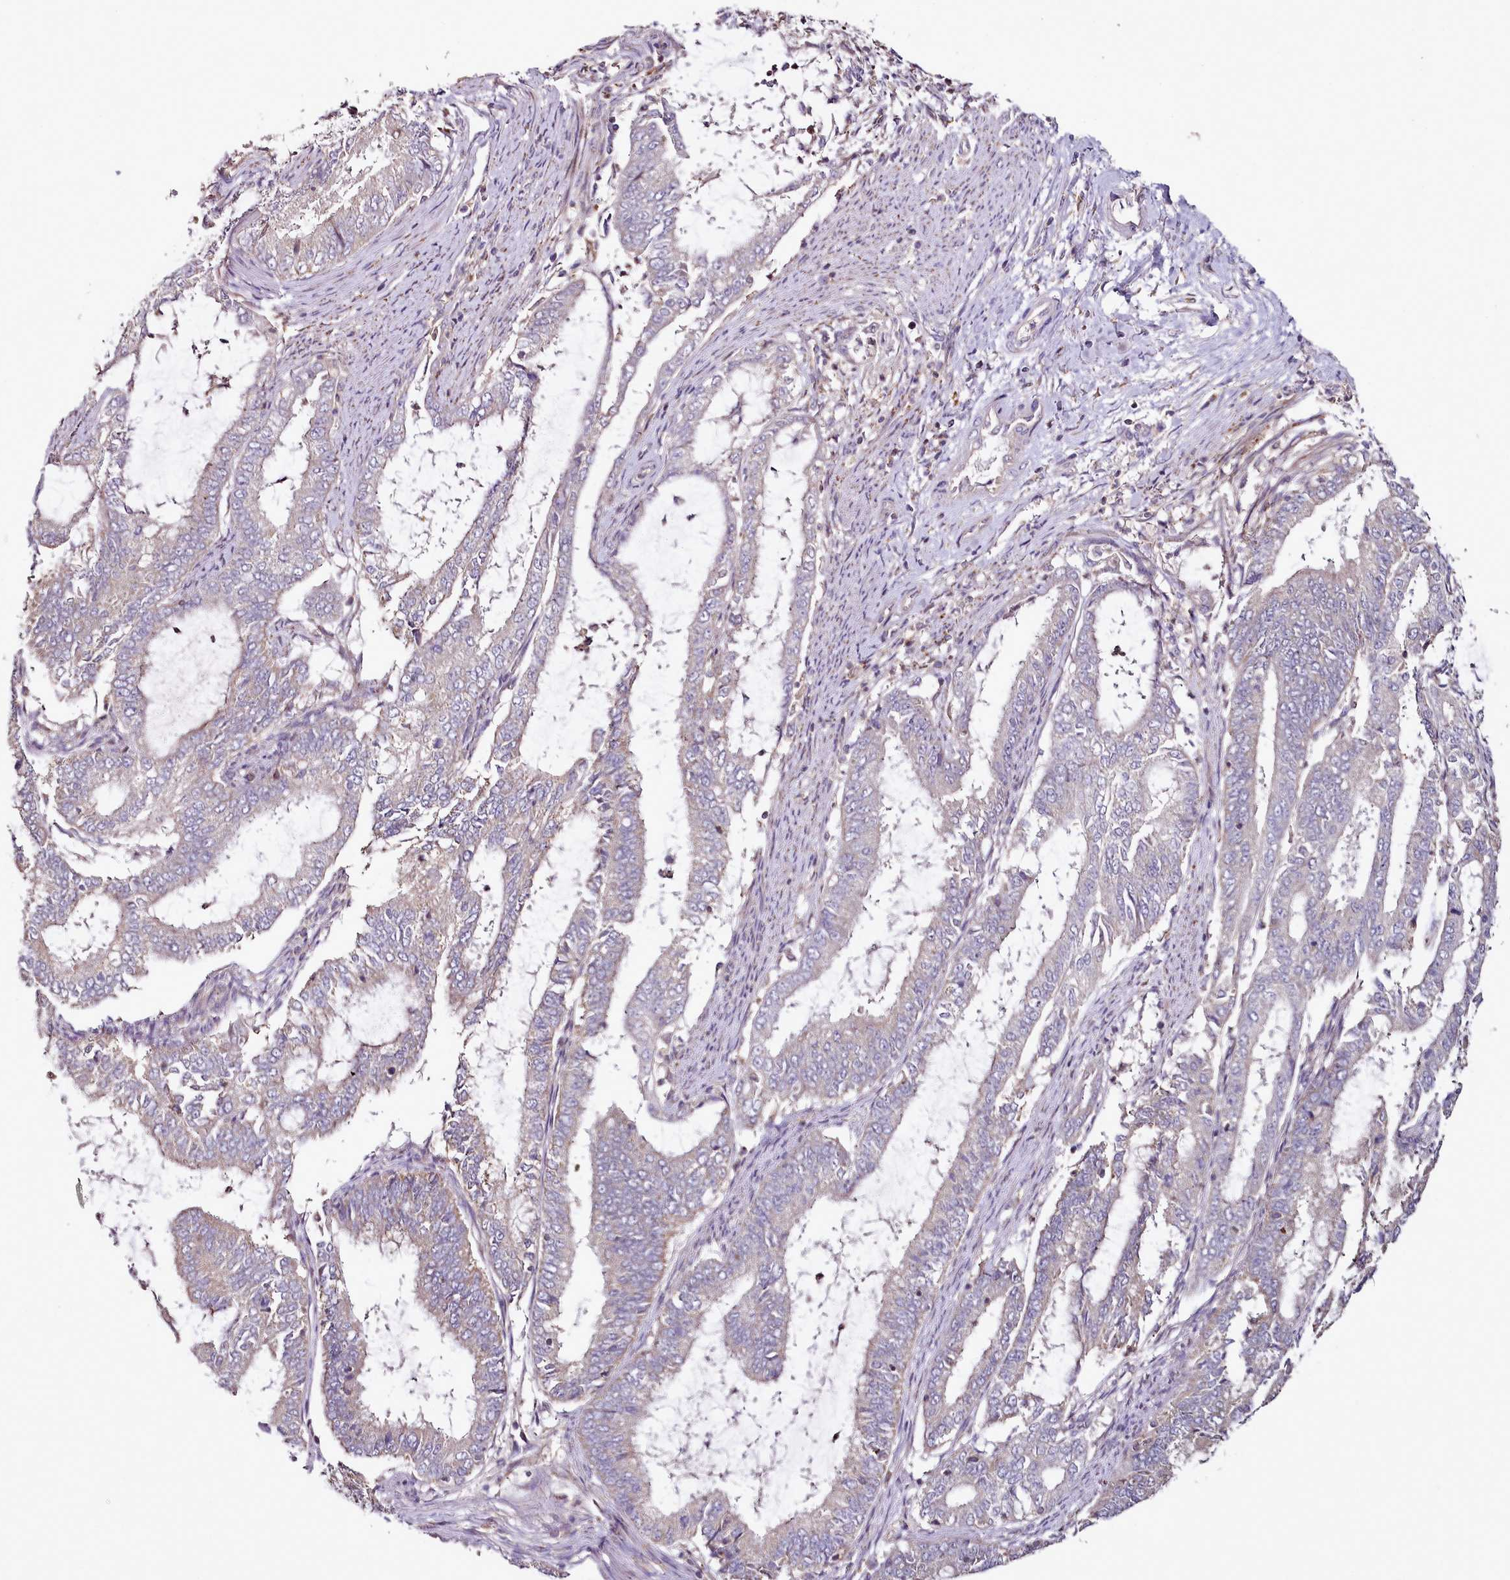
{"staining": {"intensity": "weak", "quantity": "<25%", "location": "cytoplasmic/membranous"}, "tissue": "endometrial cancer", "cell_type": "Tumor cells", "image_type": "cancer", "snomed": [{"axis": "morphology", "description": "Adenocarcinoma, NOS"}, {"axis": "topography", "description": "Endometrium"}], "caption": "This is an immunohistochemistry histopathology image of endometrial adenocarcinoma. There is no expression in tumor cells.", "gene": "ACSS1", "patient": {"sex": "female", "age": 51}}